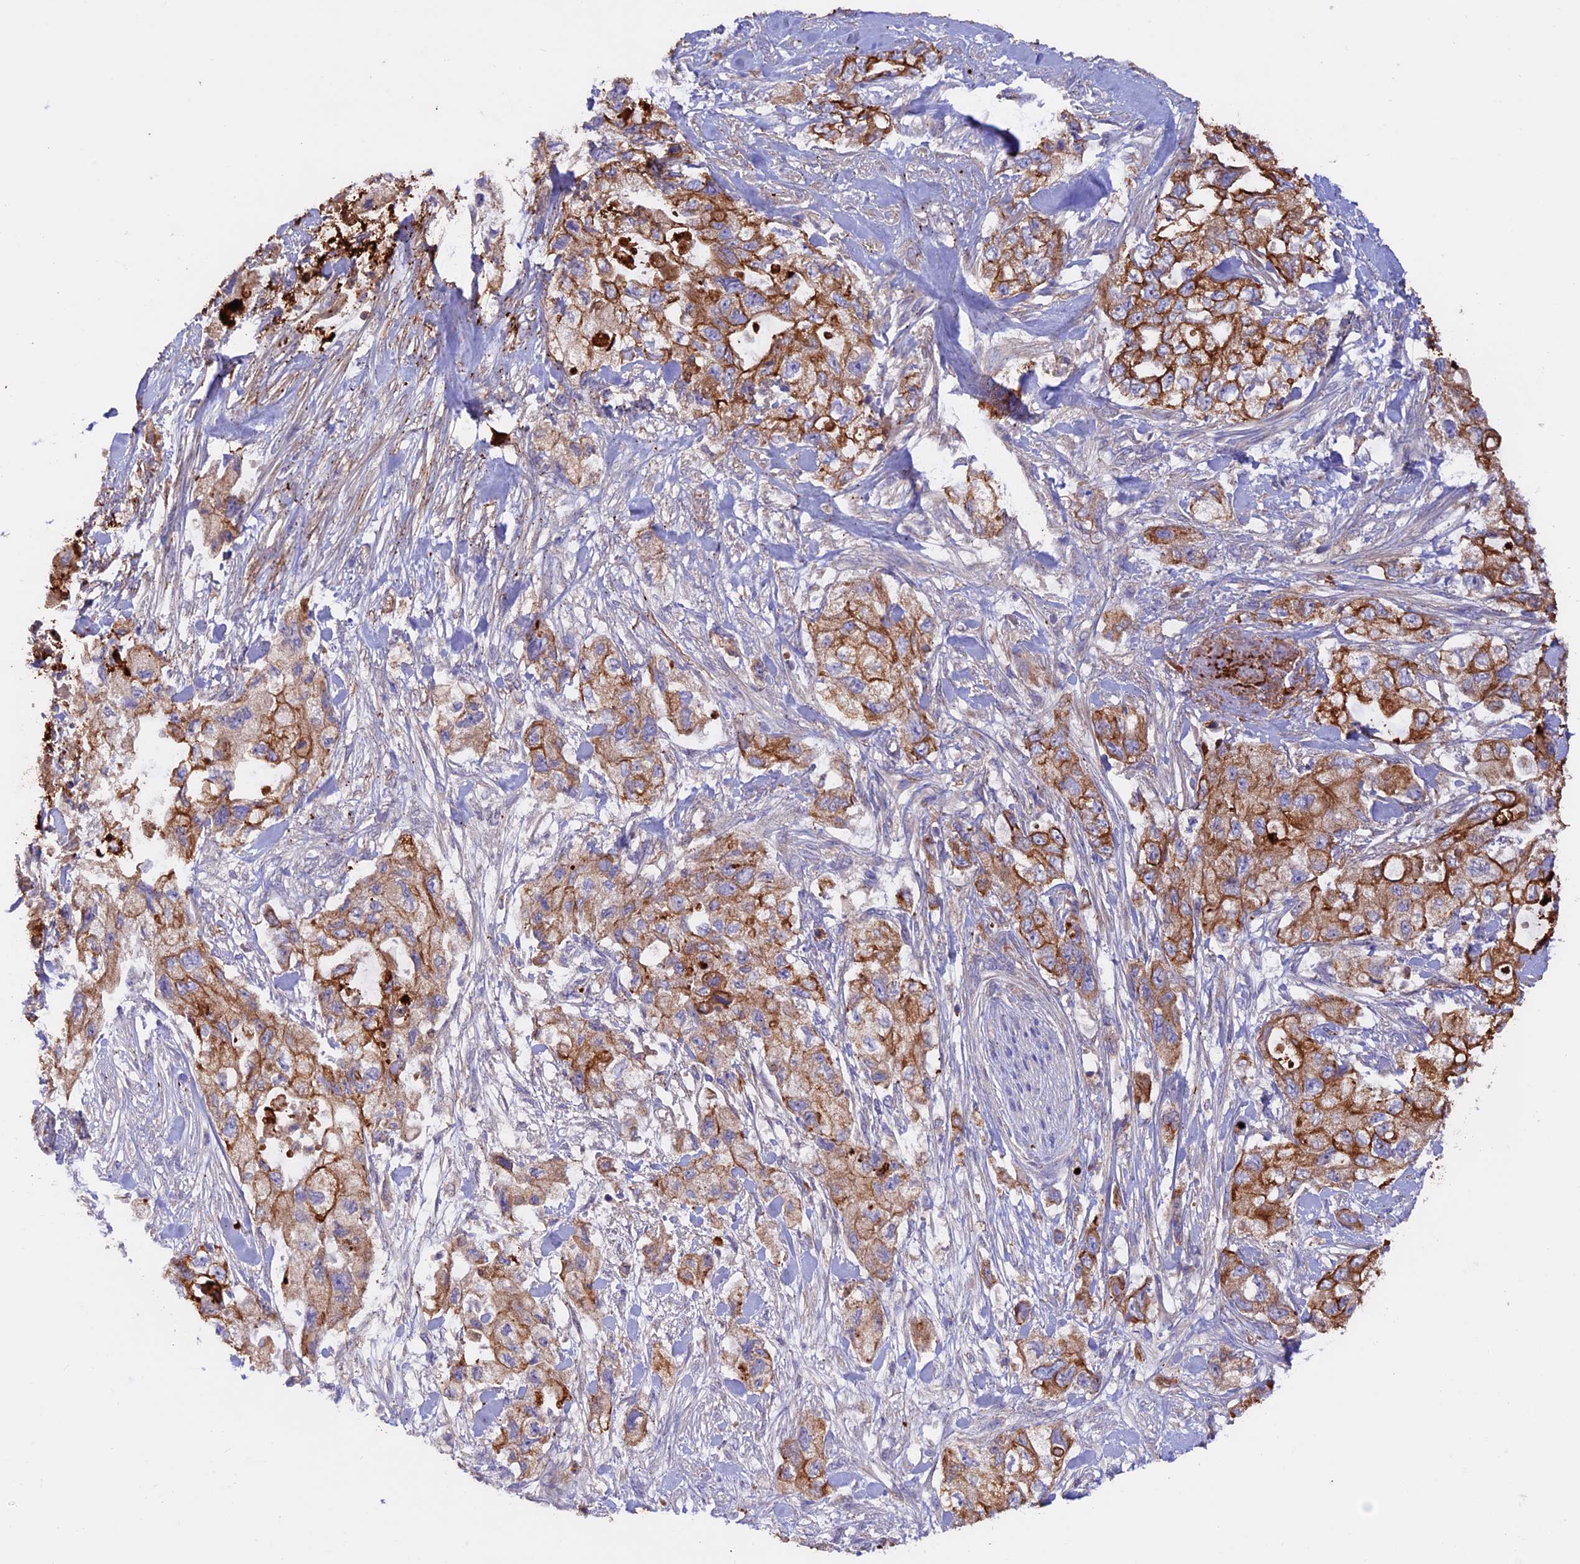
{"staining": {"intensity": "strong", "quantity": "25%-75%", "location": "cytoplasmic/membranous"}, "tissue": "pancreatic cancer", "cell_type": "Tumor cells", "image_type": "cancer", "snomed": [{"axis": "morphology", "description": "Adenocarcinoma, NOS"}, {"axis": "topography", "description": "Pancreas"}], "caption": "Protein expression analysis of human pancreatic adenocarcinoma reveals strong cytoplasmic/membranous positivity in approximately 25%-75% of tumor cells. Using DAB (3,3'-diaminobenzidine) (brown) and hematoxylin (blue) stains, captured at high magnification using brightfield microscopy.", "gene": "PTPN9", "patient": {"sex": "female", "age": 73}}